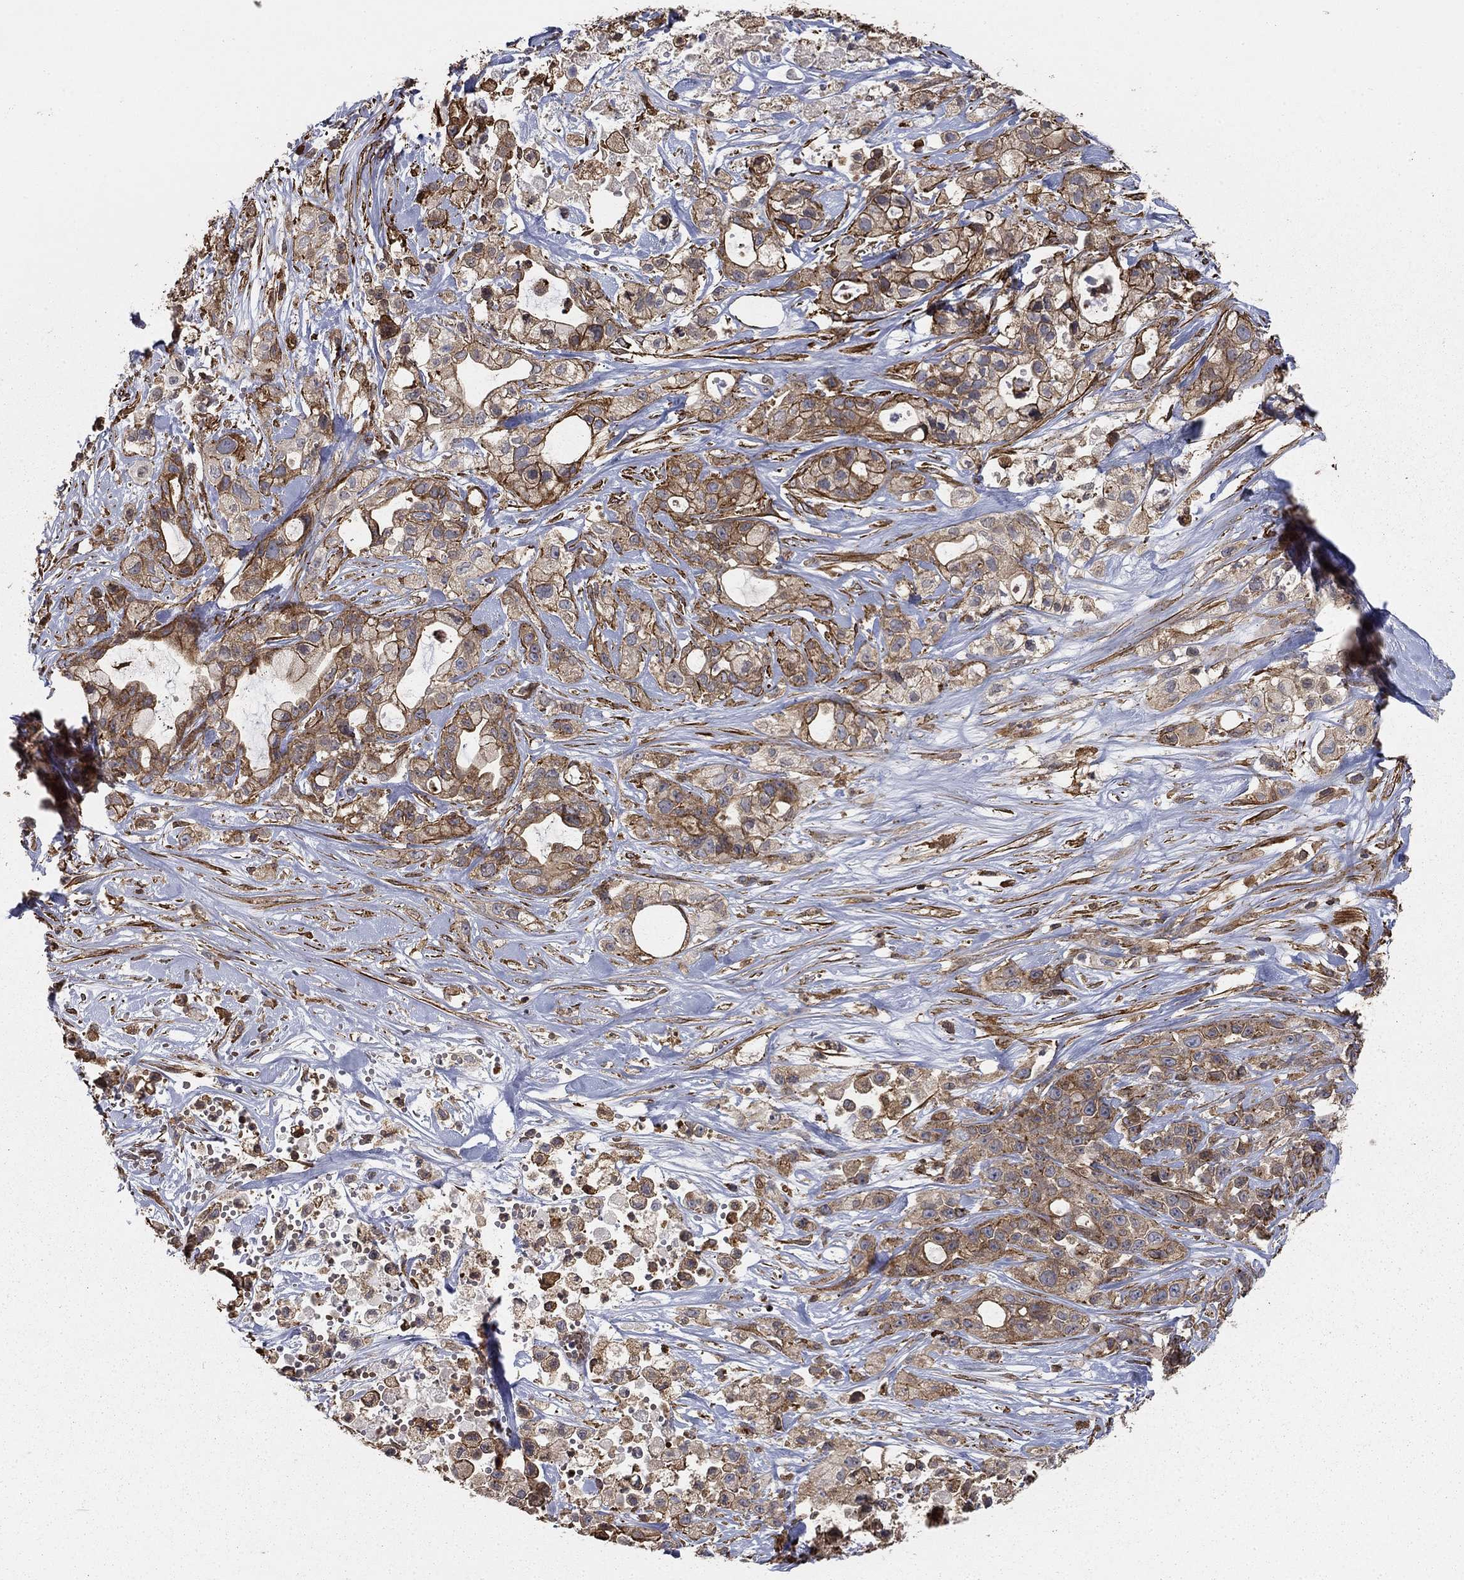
{"staining": {"intensity": "moderate", "quantity": ">75%", "location": "cytoplasmic/membranous"}, "tissue": "pancreatic cancer", "cell_type": "Tumor cells", "image_type": "cancer", "snomed": [{"axis": "morphology", "description": "Adenocarcinoma, NOS"}, {"axis": "topography", "description": "Pancreas"}], "caption": "Human pancreatic cancer (adenocarcinoma) stained for a protein (brown) reveals moderate cytoplasmic/membranous positive positivity in about >75% of tumor cells.", "gene": "HABP4", "patient": {"sex": "male", "age": 44}}